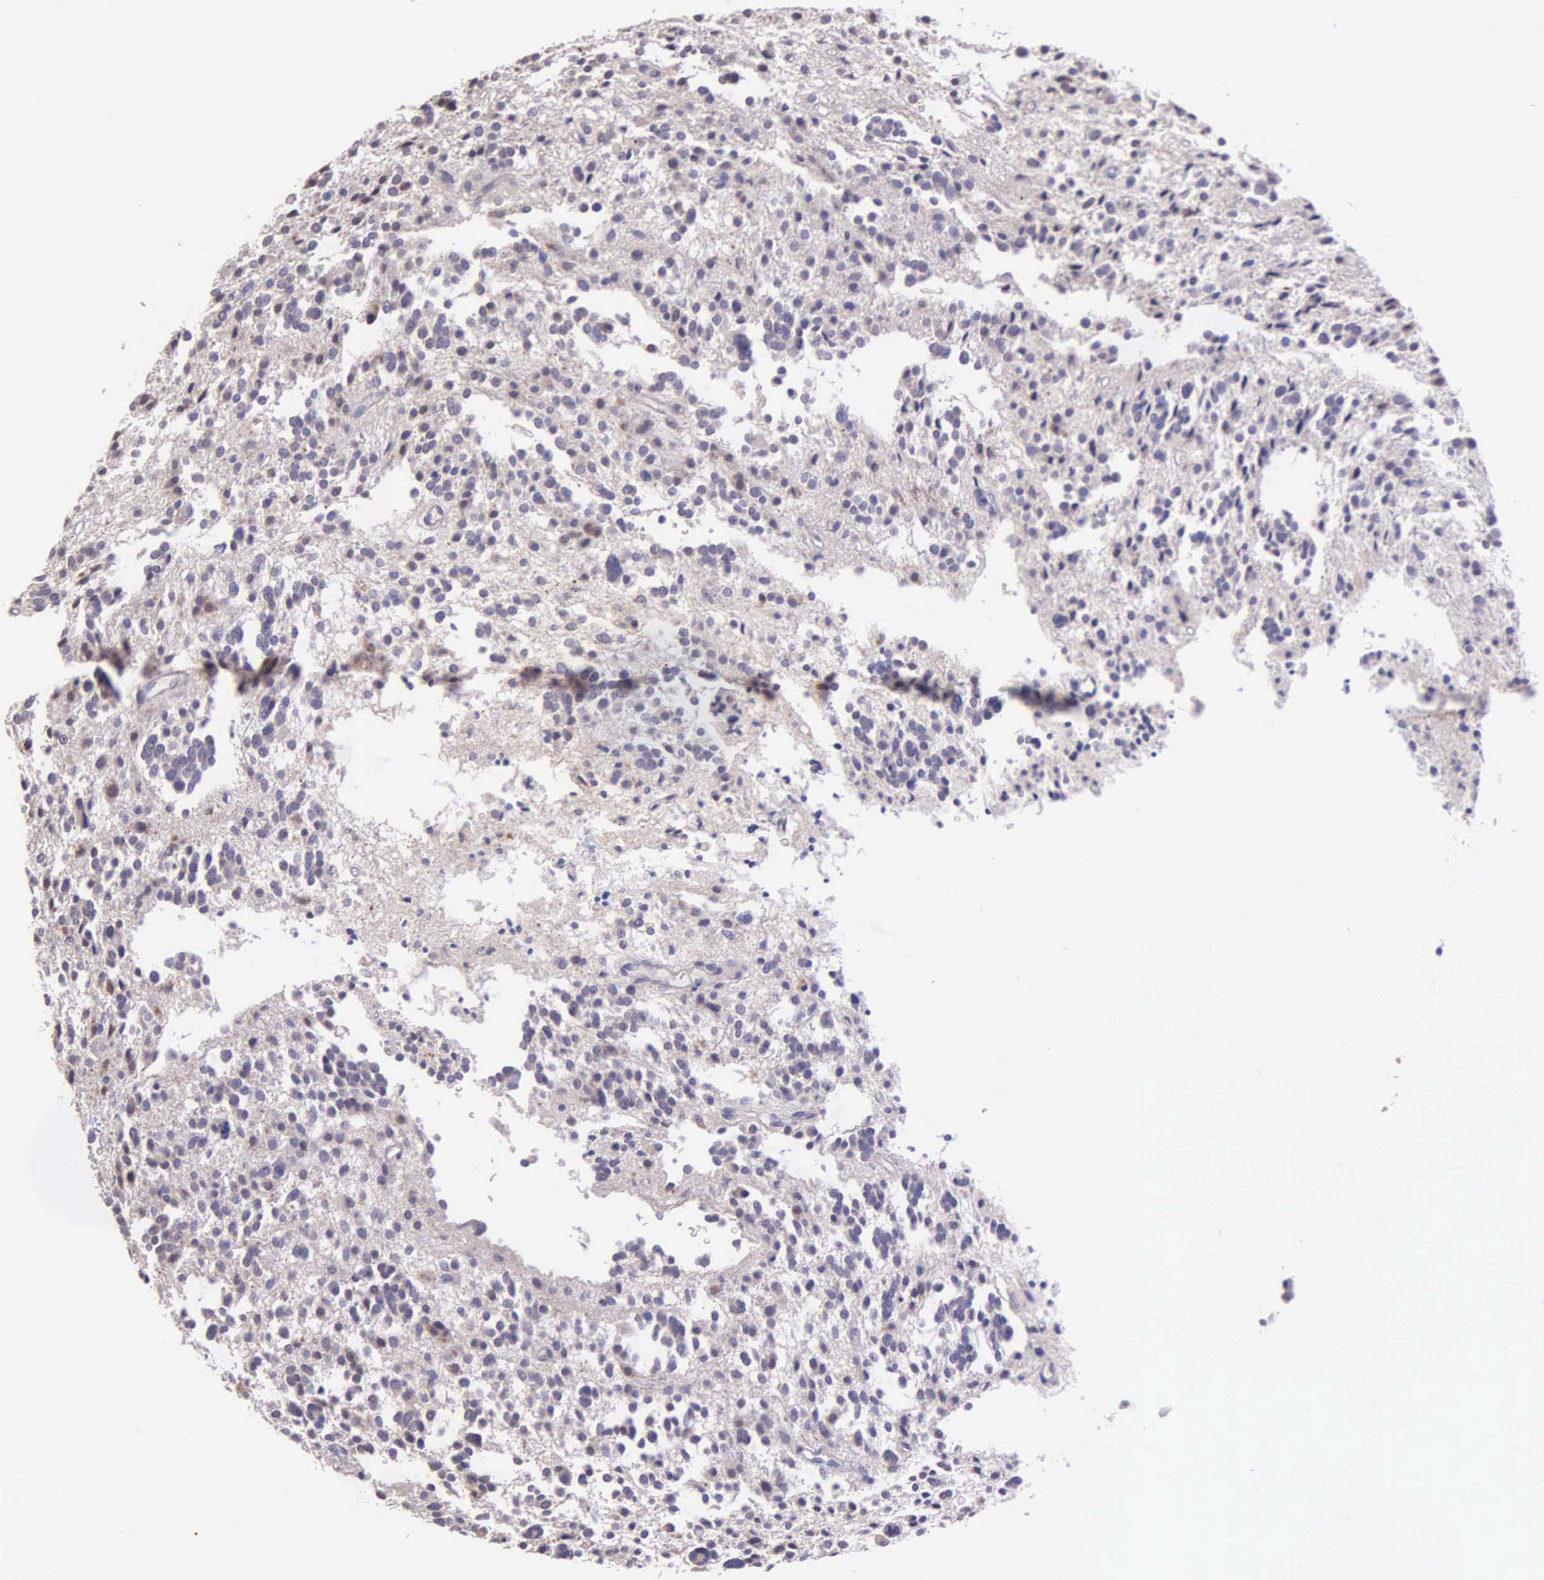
{"staining": {"intensity": "negative", "quantity": "none", "location": "none"}, "tissue": "glioma", "cell_type": "Tumor cells", "image_type": "cancer", "snomed": [{"axis": "morphology", "description": "Glioma, malignant, Low grade"}, {"axis": "topography", "description": "Brain"}], "caption": "This photomicrograph is of malignant glioma (low-grade) stained with immunohistochemistry (IHC) to label a protein in brown with the nuclei are counter-stained blue. There is no expression in tumor cells.", "gene": "THSD7A", "patient": {"sex": "female", "age": 36}}